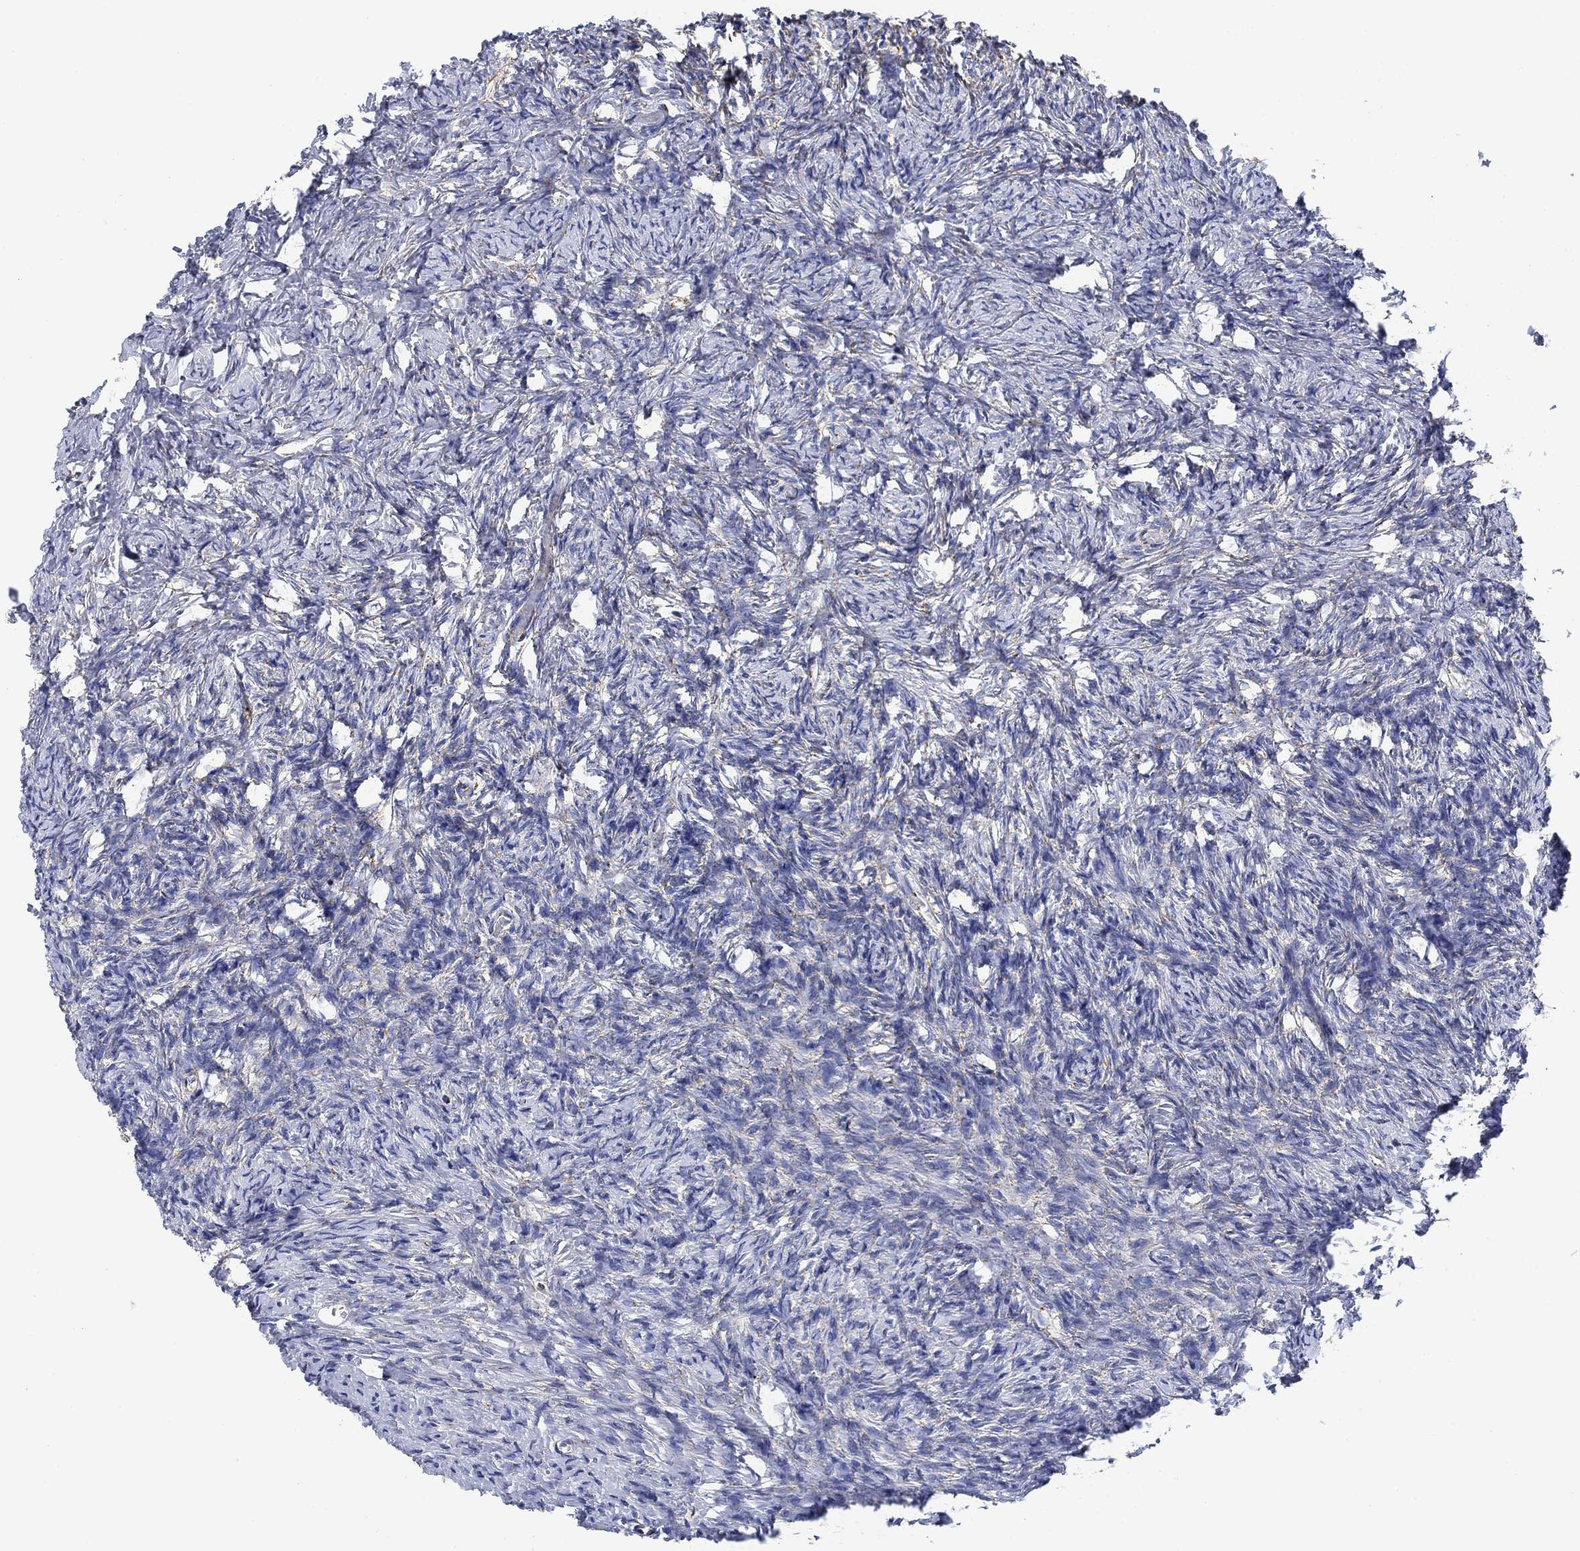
{"staining": {"intensity": "negative", "quantity": "none", "location": "none"}, "tissue": "ovary", "cell_type": "Ovarian stroma cells", "image_type": "normal", "snomed": [{"axis": "morphology", "description": "Normal tissue, NOS"}, {"axis": "topography", "description": "Ovary"}], "caption": "Histopathology image shows no significant protein expression in ovarian stroma cells of normal ovary. (DAB IHC with hematoxylin counter stain).", "gene": "NDUFS3", "patient": {"sex": "female", "age": 39}}